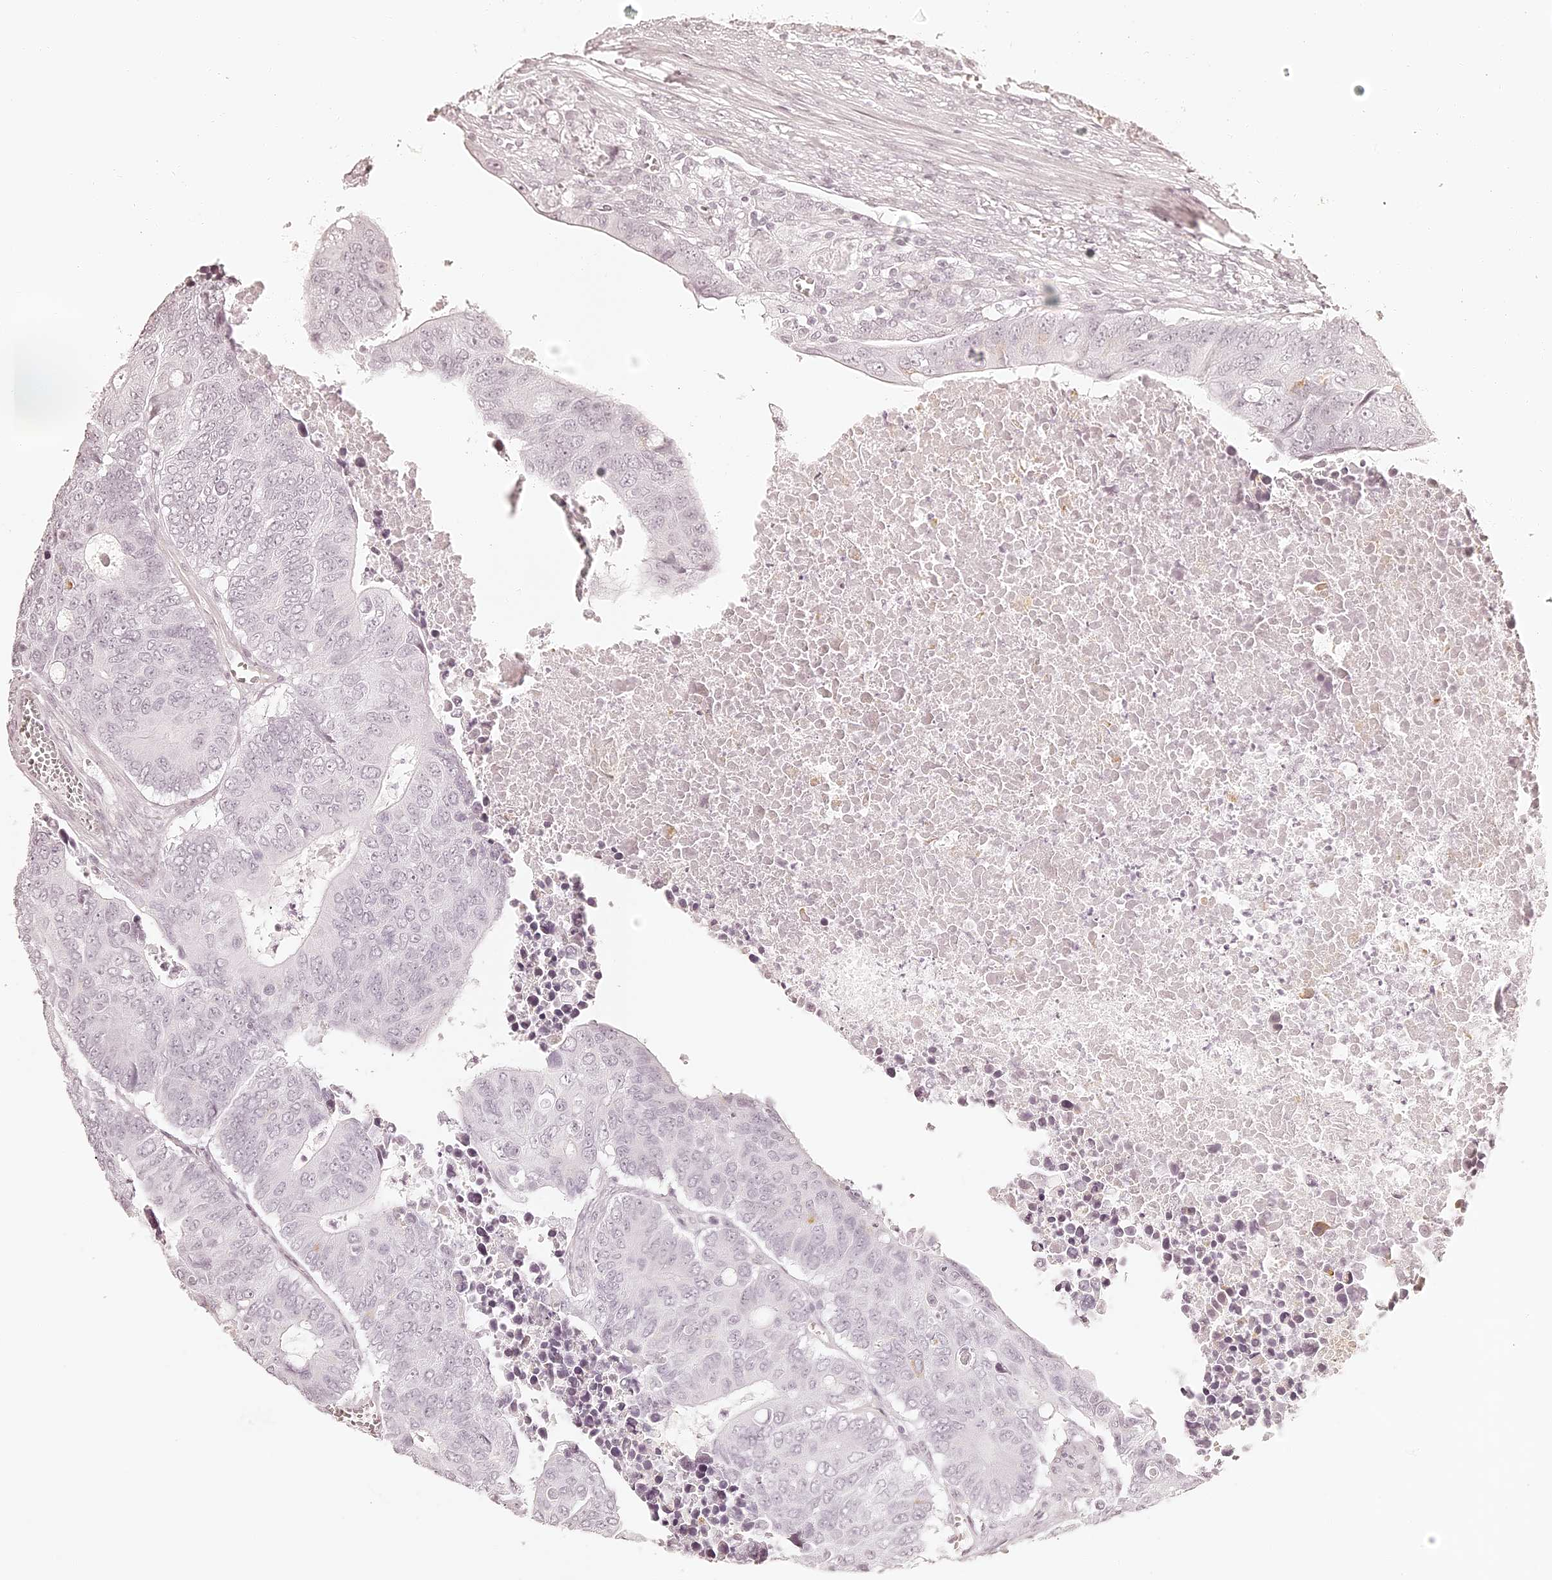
{"staining": {"intensity": "negative", "quantity": "none", "location": "none"}, "tissue": "colorectal cancer", "cell_type": "Tumor cells", "image_type": "cancer", "snomed": [{"axis": "morphology", "description": "Adenocarcinoma, NOS"}, {"axis": "topography", "description": "Colon"}], "caption": "Immunohistochemistry (IHC) of human colorectal adenocarcinoma reveals no expression in tumor cells. (Immunohistochemistry, brightfield microscopy, high magnification).", "gene": "ELAPOR1", "patient": {"sex": "male", "age": 87}}